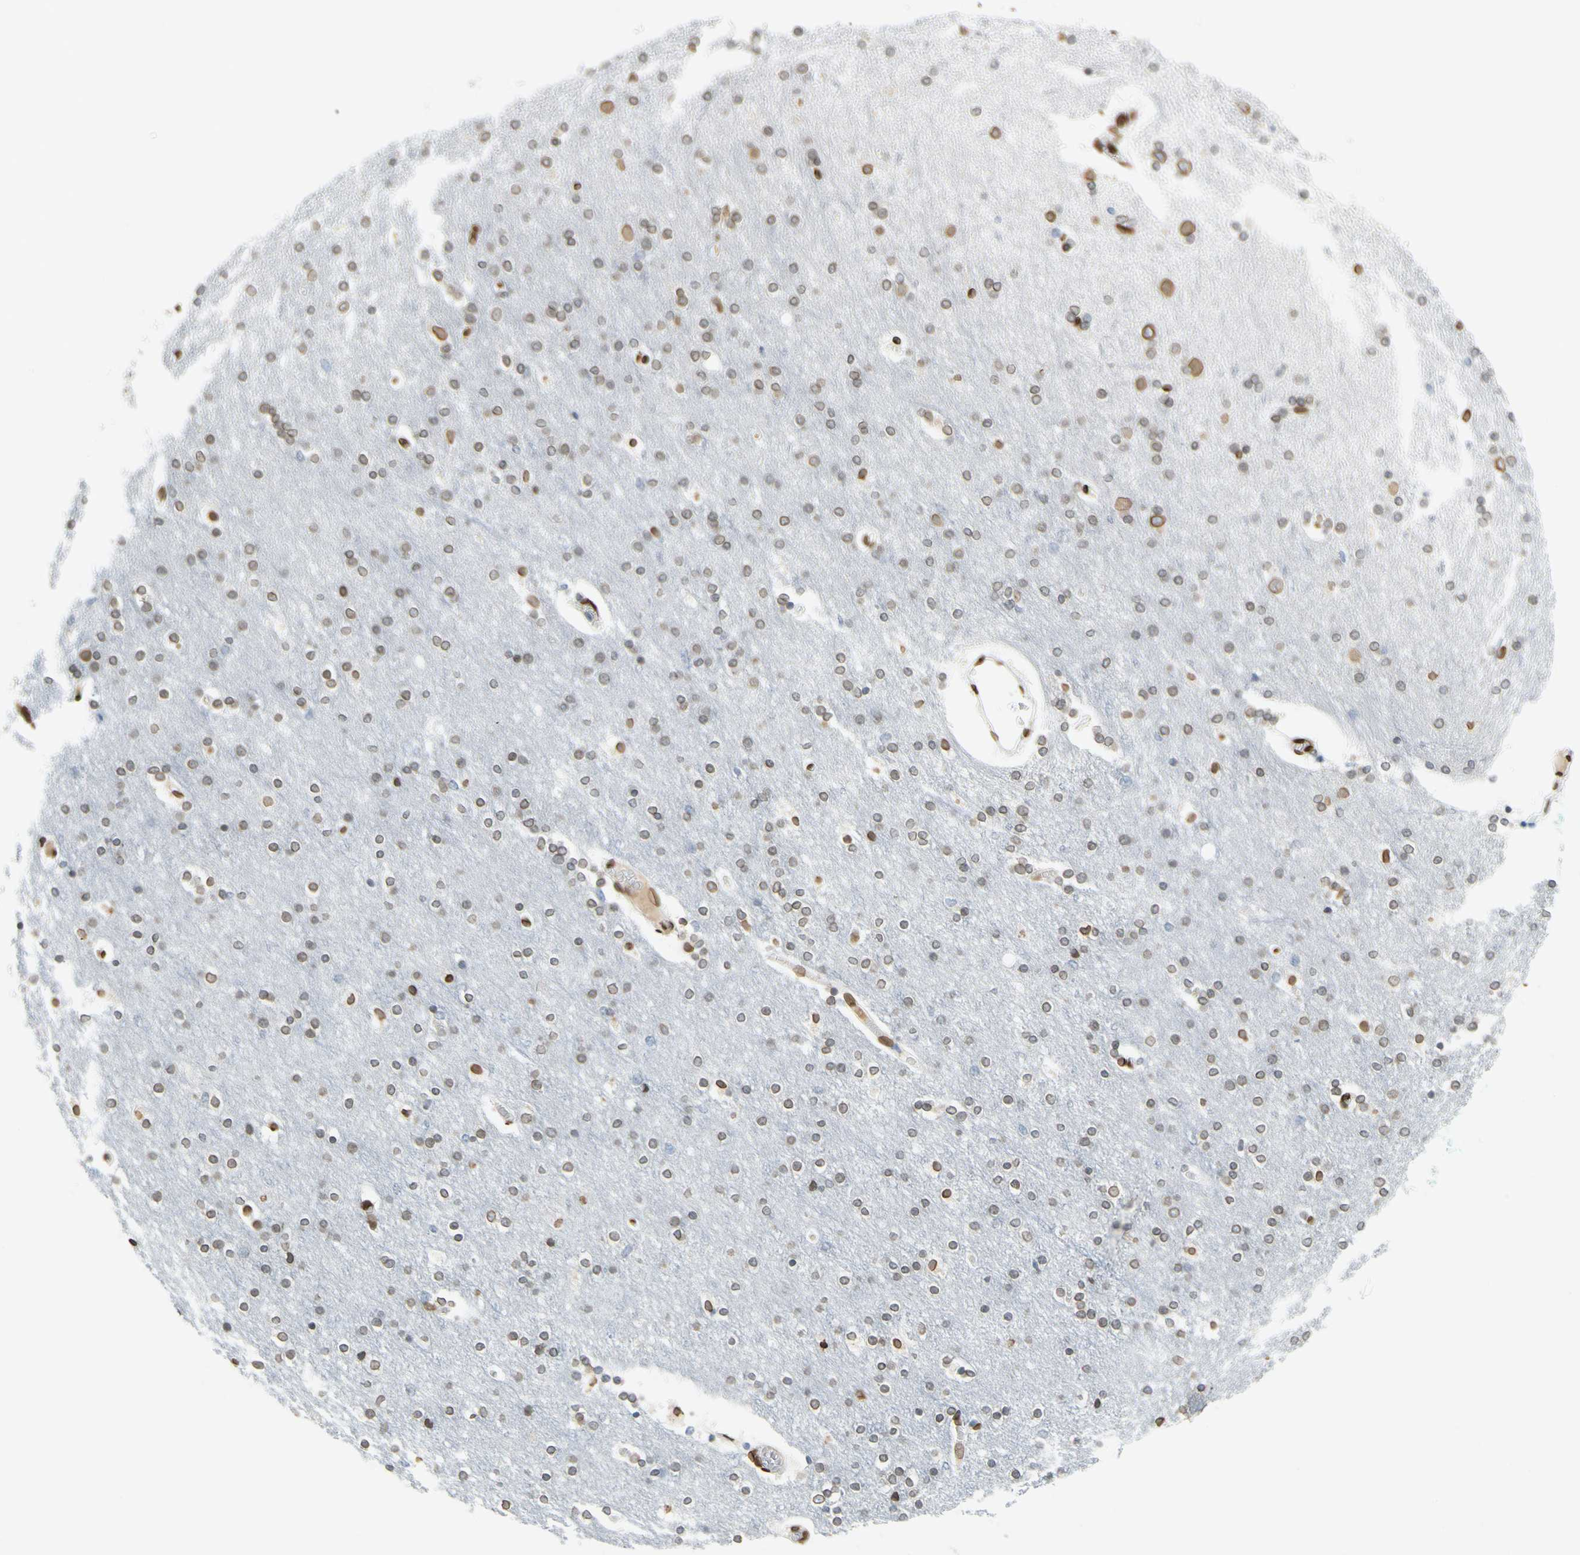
{"staining": {"intensity": "moderate", "quantity": ">75%", "location": "nuclear"}, "tissue": "cerebral cortex", "cell_type": "Endothelial cells", "image_type": "normal", "snomed": [{"axis": "morphology", "description": "Normal tissue, NOS"}, {"axis": "topography", "description": "Cerebral cortex"}], "caption": "Brown immunohistochemical staining in benign human cerebral cortex shows moderate nuclear expression in about >75% of endothelial cells.", "gene": "SUN1", "patient": {"sex": "female", "age": 54}}